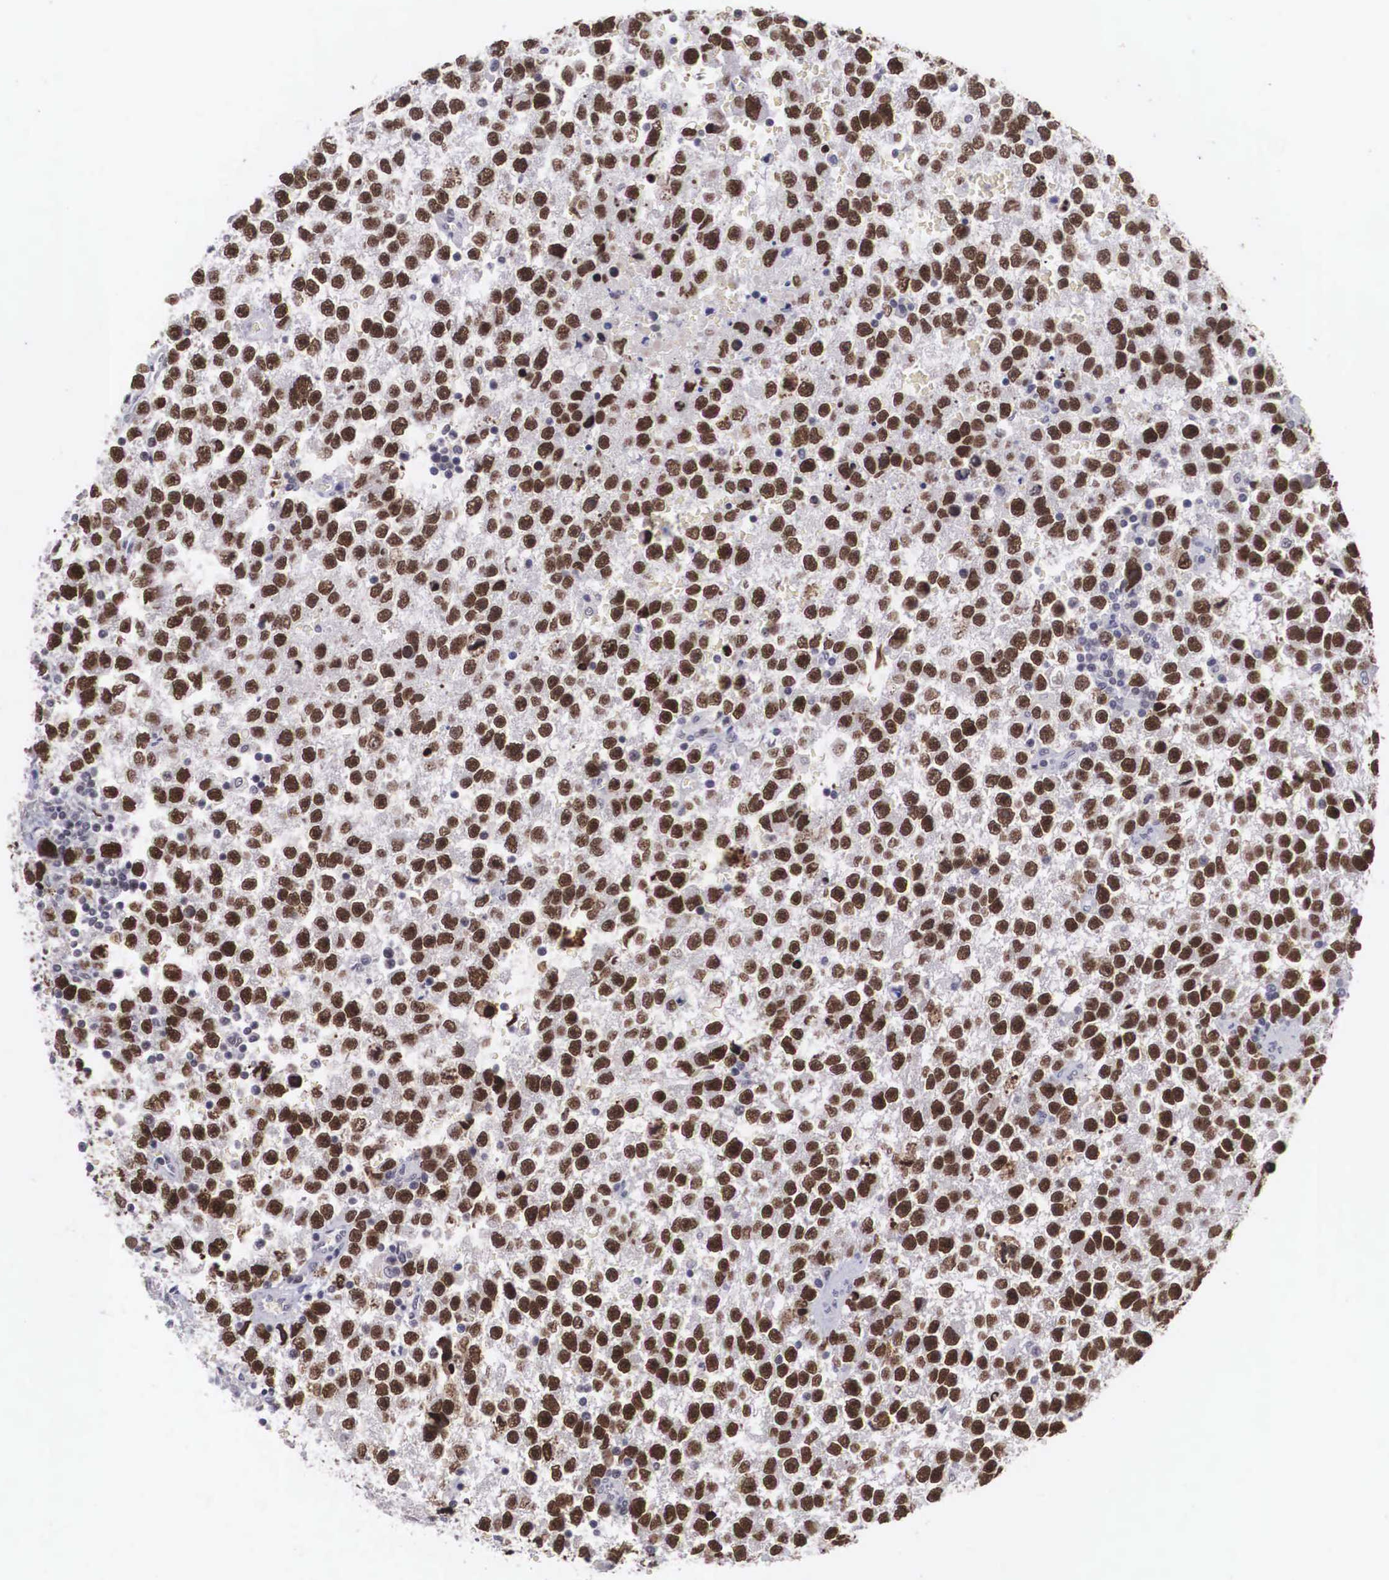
{"staining": {"intensity": "strong", "quantity": ">75%", "location": "nuclear"}, "tissue": "testis cancer", "cell_type": "Tumor cells", "image_type": "cancer", "snomed": [{"axis": "morphology", "description": "Seminoma, NOS"}, {"axis": "topography", "description": "Testis"}], "caption": "This is an image of immunohistochemistry (IHC) staining of testis cancer (seminoma), which shows strong positivity in the nuclear of tumor cells.", "gene": "ZNF275", "patient": {"sex": "male", "age": 33}}